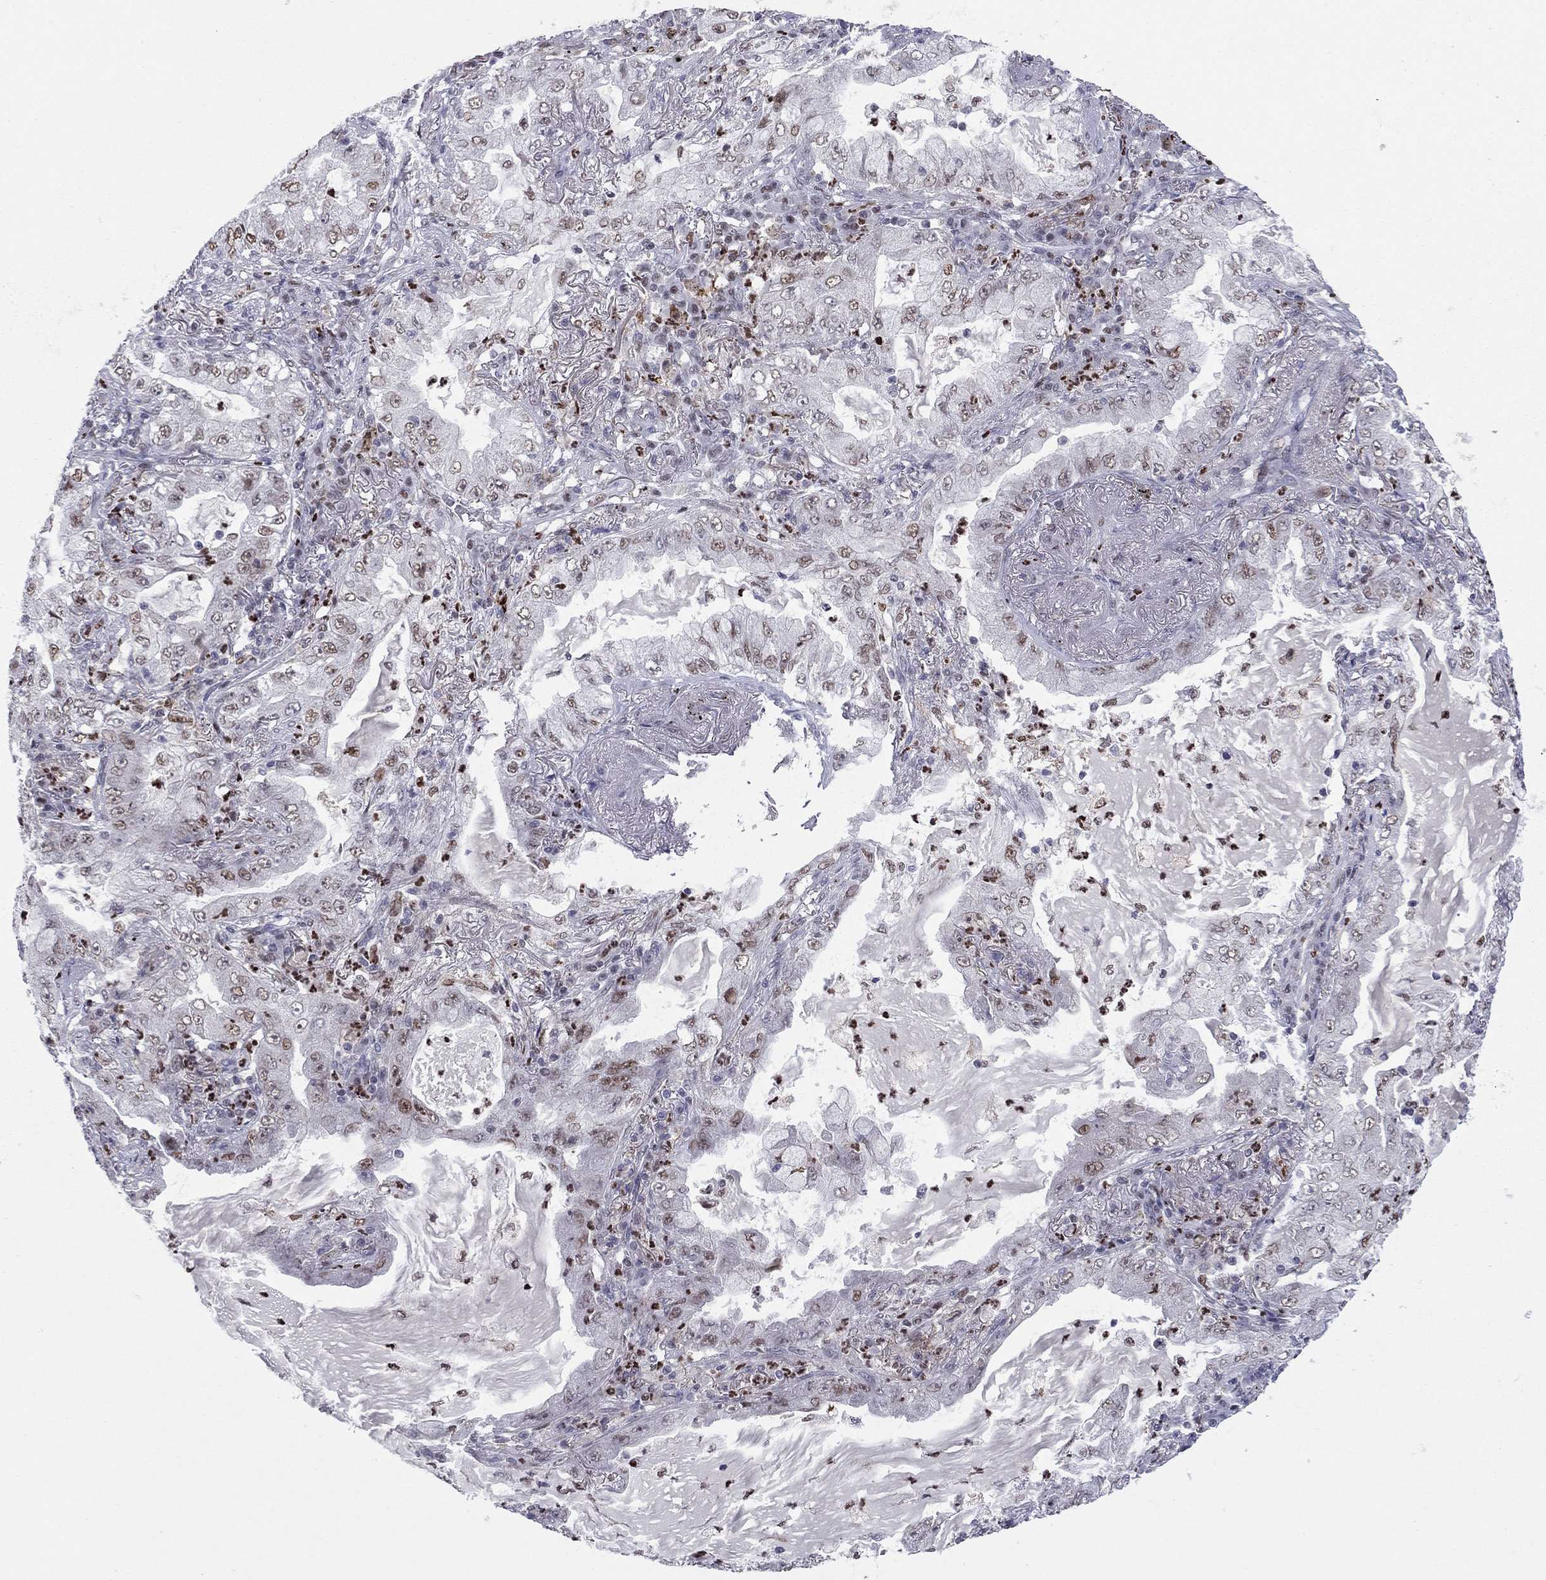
{"staining": {"intensity": "negative", "quantity": "none", "location": "none"}, "tissue": "lung cancer", "cell_type": "Tumor cells", "image_type": "cancer", "snomed": [{"axis": "morphology", "description": "Adenocarcinoma, NOS"}, {"axis": "topography", "description": "Lung"}], "caption": "This is an IHC micrograph of lung cancer (adenocarcinoma). There is no expression in tumor cells.", "gene": "PCGF3", "patient": {"sex": "female", "age": 73}}